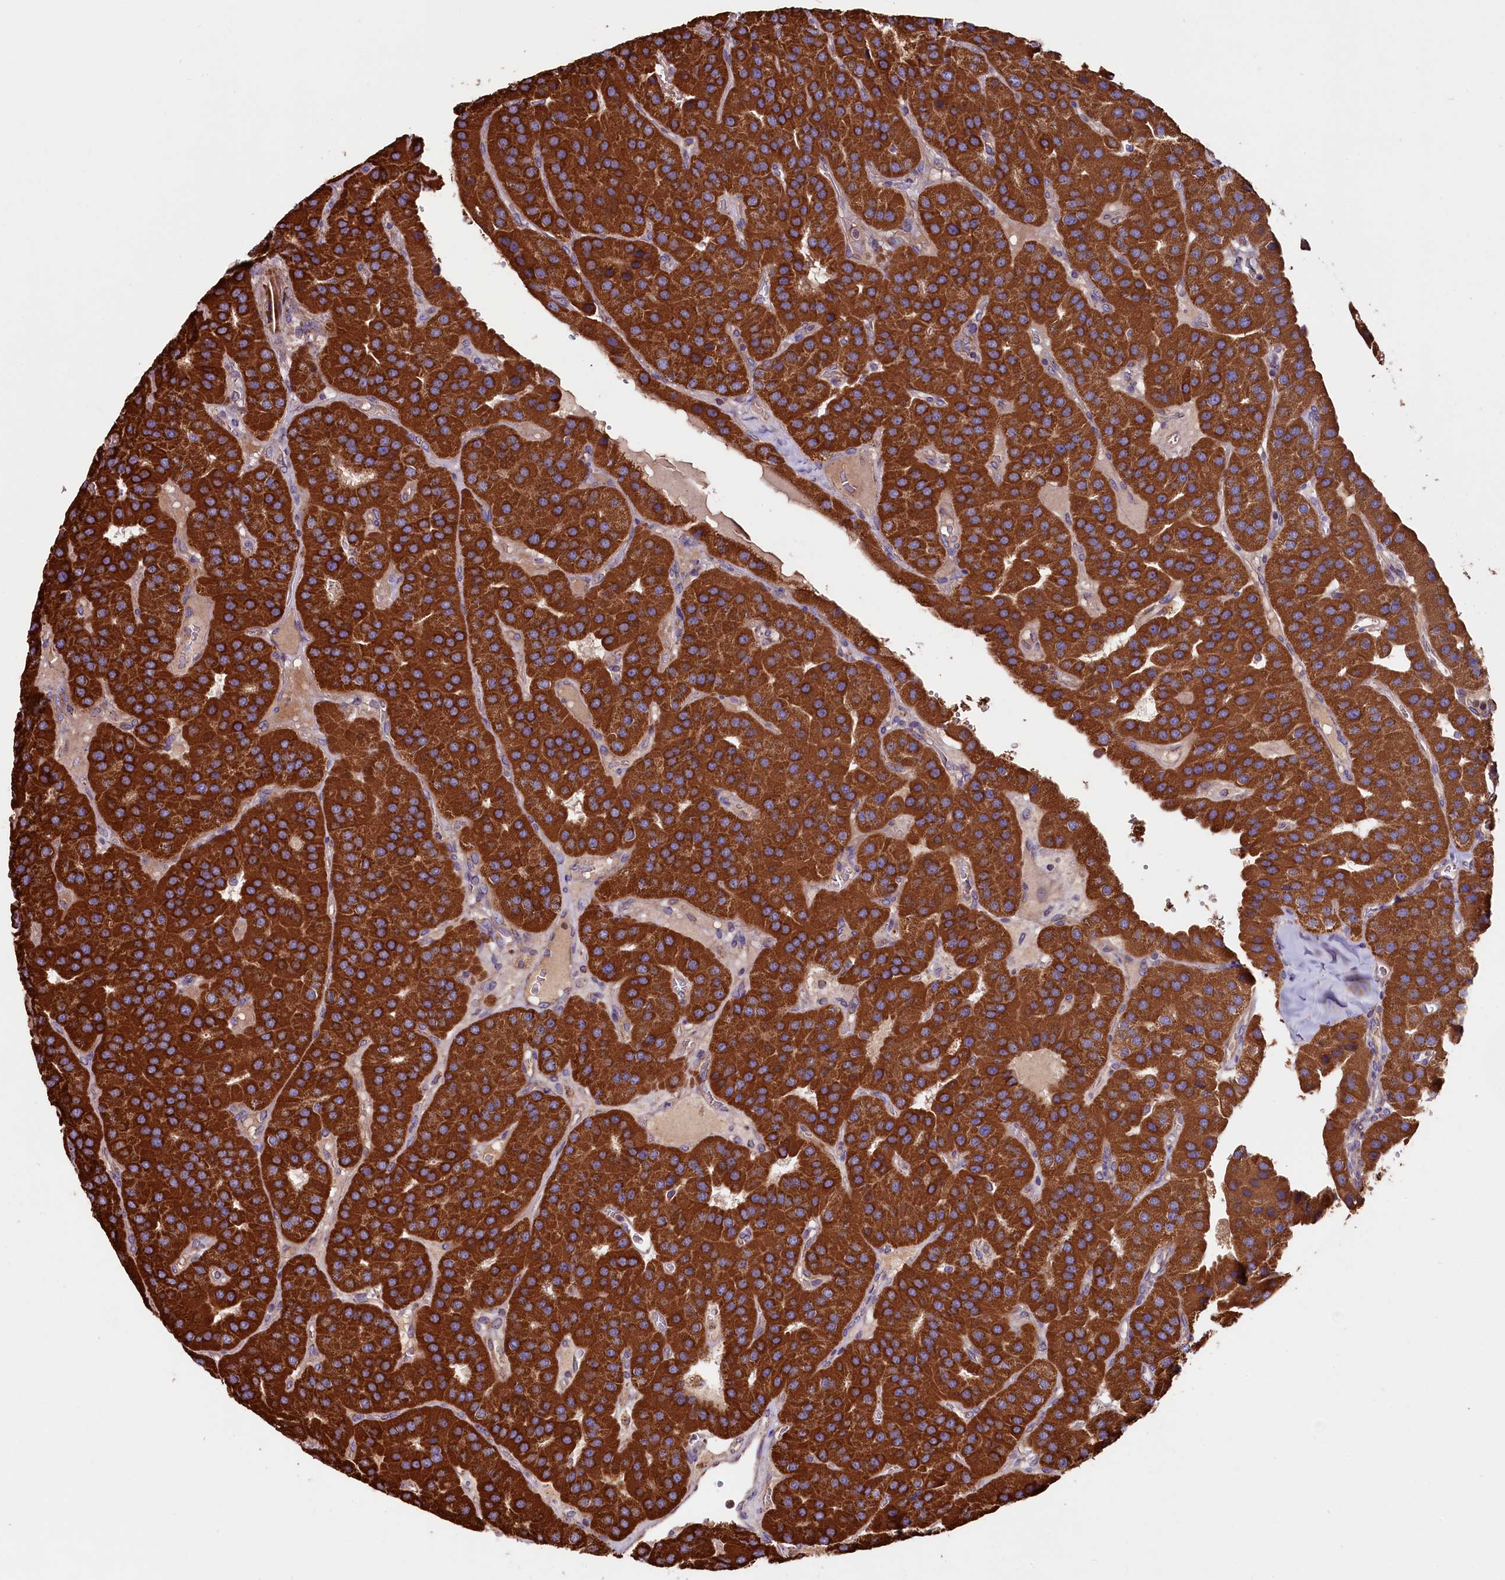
{"staining": {"intensity": "strong", "quantity": ">75%", "location": "cytoplasmic/membranous"}, "tissue": "parathyroid gland", "cell_type": "Glandular cells", "image_type": "normal", "snomed": [{"axis": "morphology", "description": "Normal tissue, NOS"}, {"axis": "morphology", "description": "Adenoma, NOS"}, {"axis": "topography", "description": "Parathyroid gland"}], "caption": "This image displays immunohistochemistry (IHC) staining of normal parathyroid gland, with high strong cytoplasmic/membranous expression in about >75% of glandular cells.", "gene": "ZSWIM1", "patient": {"sex": "female", "age": 86}}